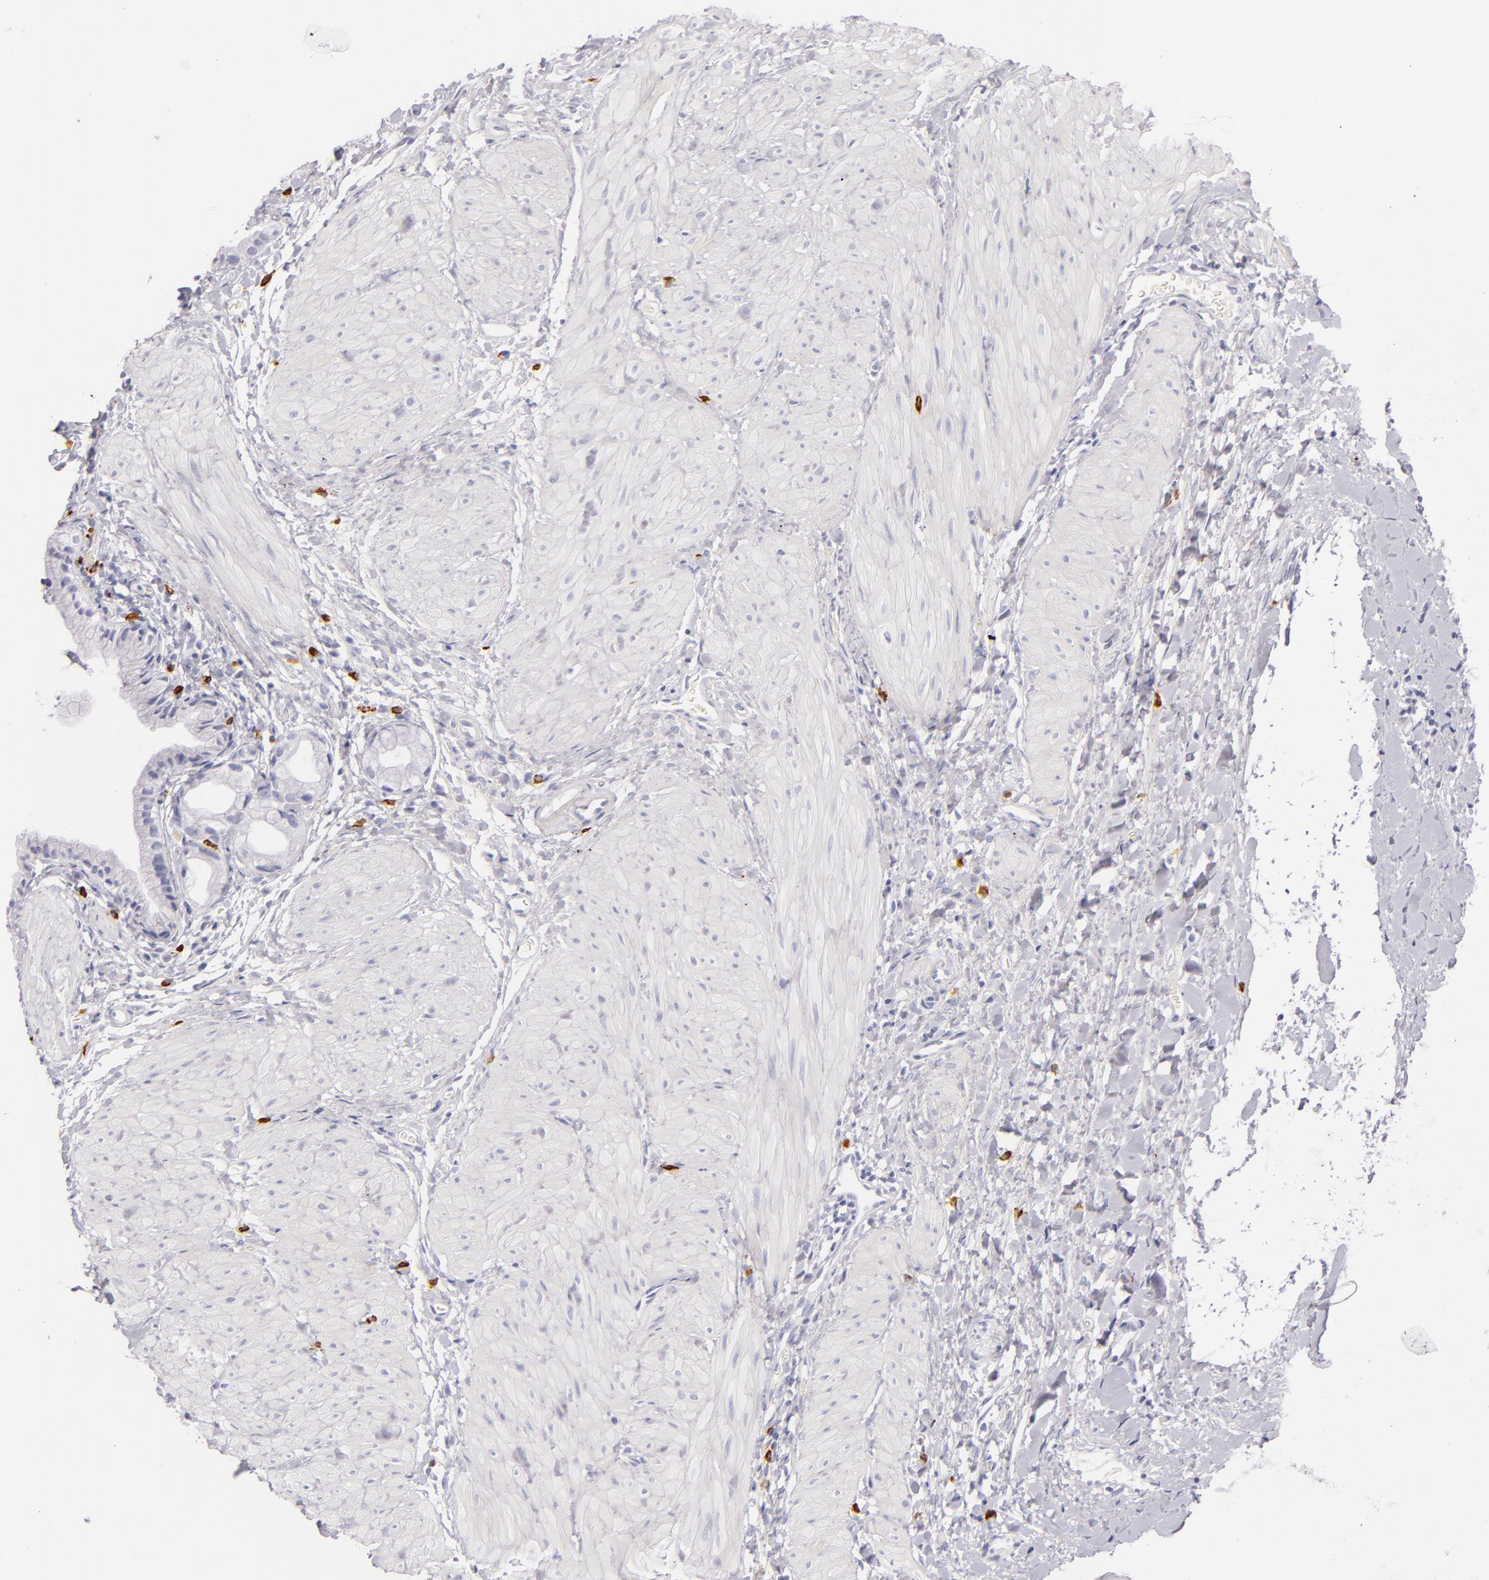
{"staining": {"intensity": "negative", "quantity": "none", "location": "none"}, "tissue": "gallbladder", "cell_type": "Glandular cells", "image_type": "normal", "snomed": [{"axis": "morphology", "description": "Normal tissue, NOS"}, {"axis": "morphology", "description": "Inflammation, NOS"}, {"axis": "topography", "description": "Gallbladder"}], "caption": "Human gallbladder stained for a protein using immunohistochemistry (IHC) exhibits no positivity in glandular cells.", "gene": "TPSD1", "patient": {"sex": "male", "age": 66}}